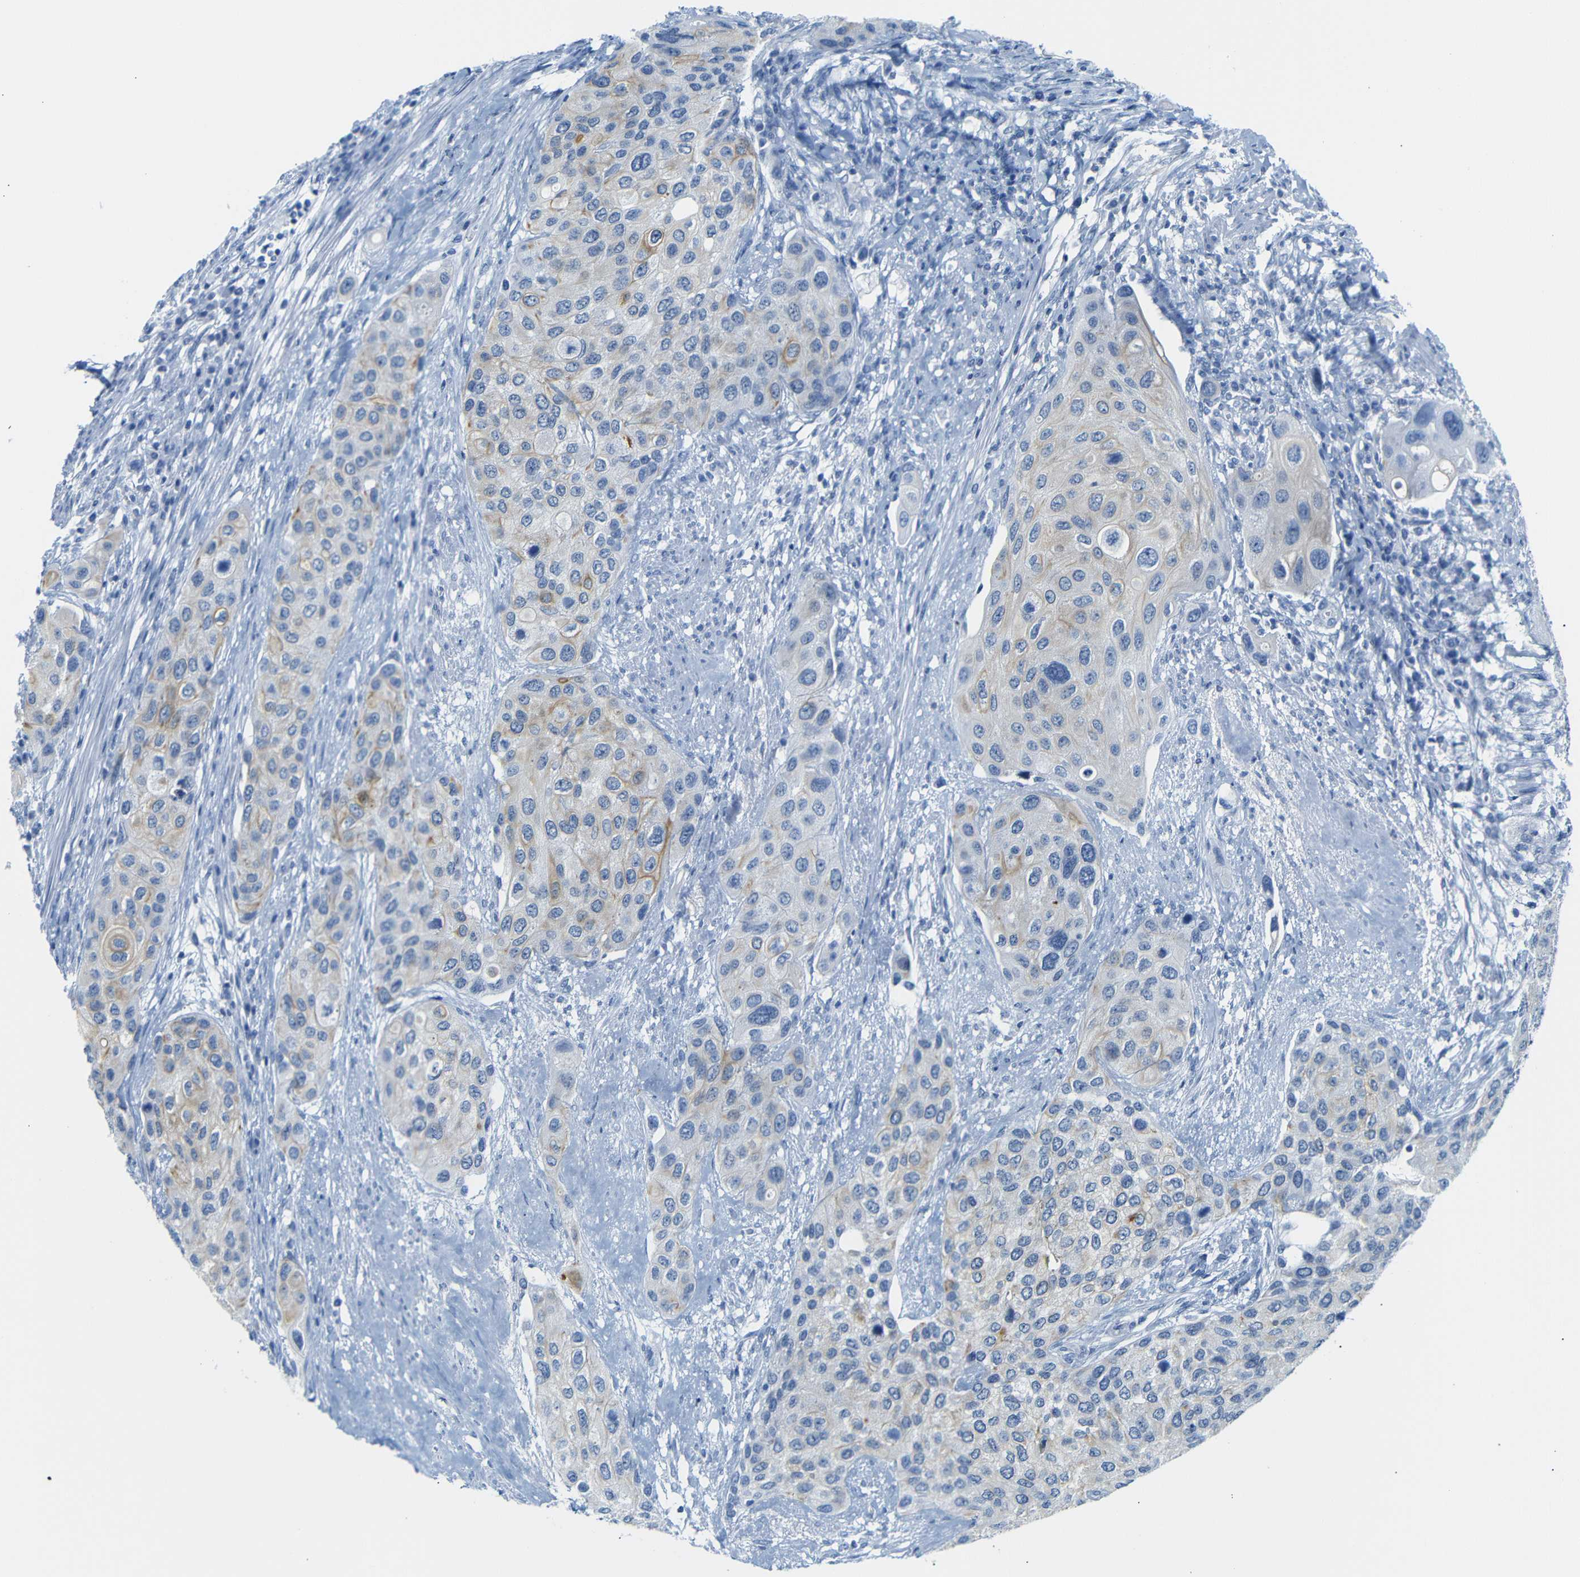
{"staining": {"intensity": "weak", "quantity": "25%-75%", "location": "cytoplasmic/membranous"}, "tissue": "urothelial cancer", "cell_type": "Tumor cells", "image_type": "cancer", "snomed": [{"axis": "morphology", "description": "Urothelial carcinoma, High grade"}, {"axis": "topography", "description": "Urinary bladder"}], "caption": "This is a photomicrograph of immunohistochemistry (IHC) staining of urothelial carcinoma (high-grade), which shows weak positivity in the cytoplasmic/membranous of tumor cells.", "gene": "DYNAP", "patient": {"sex": "female", "age": 56}}